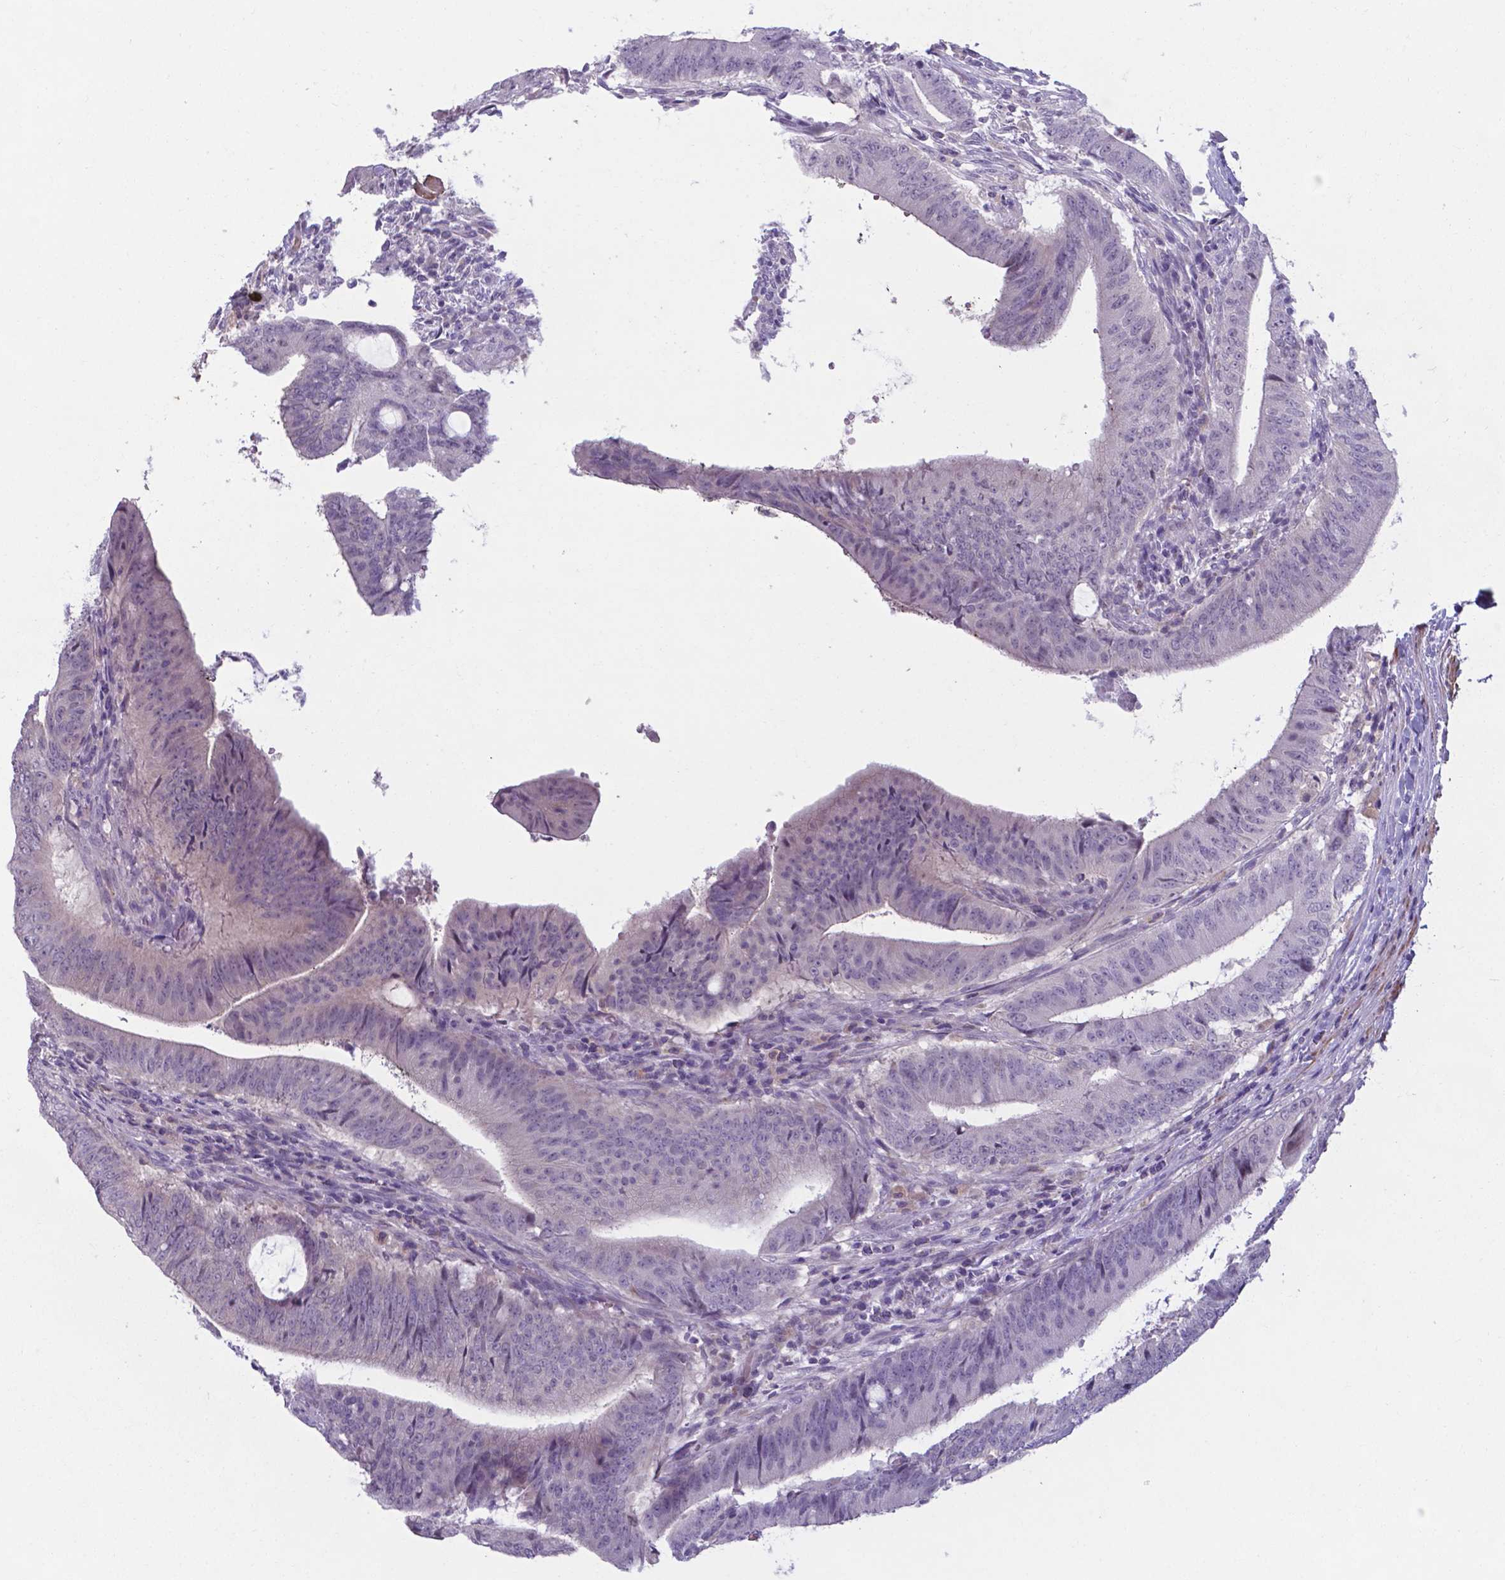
{"staining": {"intensity": "negative", "quantity": "none", "location": "none"}, "tissue": "colorectal cancer", "cell_type": "Tumor cells", "image_type": "cancer", "snomed": [{"axis": "morphology", "description": "Adenocarcinoma, NOS"}, {"axis": "topography", "description": "Colon"}], "caption": "Immunohistochemistry (IHC) histopathology image of human colorectal adenocarcinoma stained for a protein (brown), which reveals no staining in tumor cells.", "gene": "AP5B1", "patient": {"sex": "female", "age": 43}}